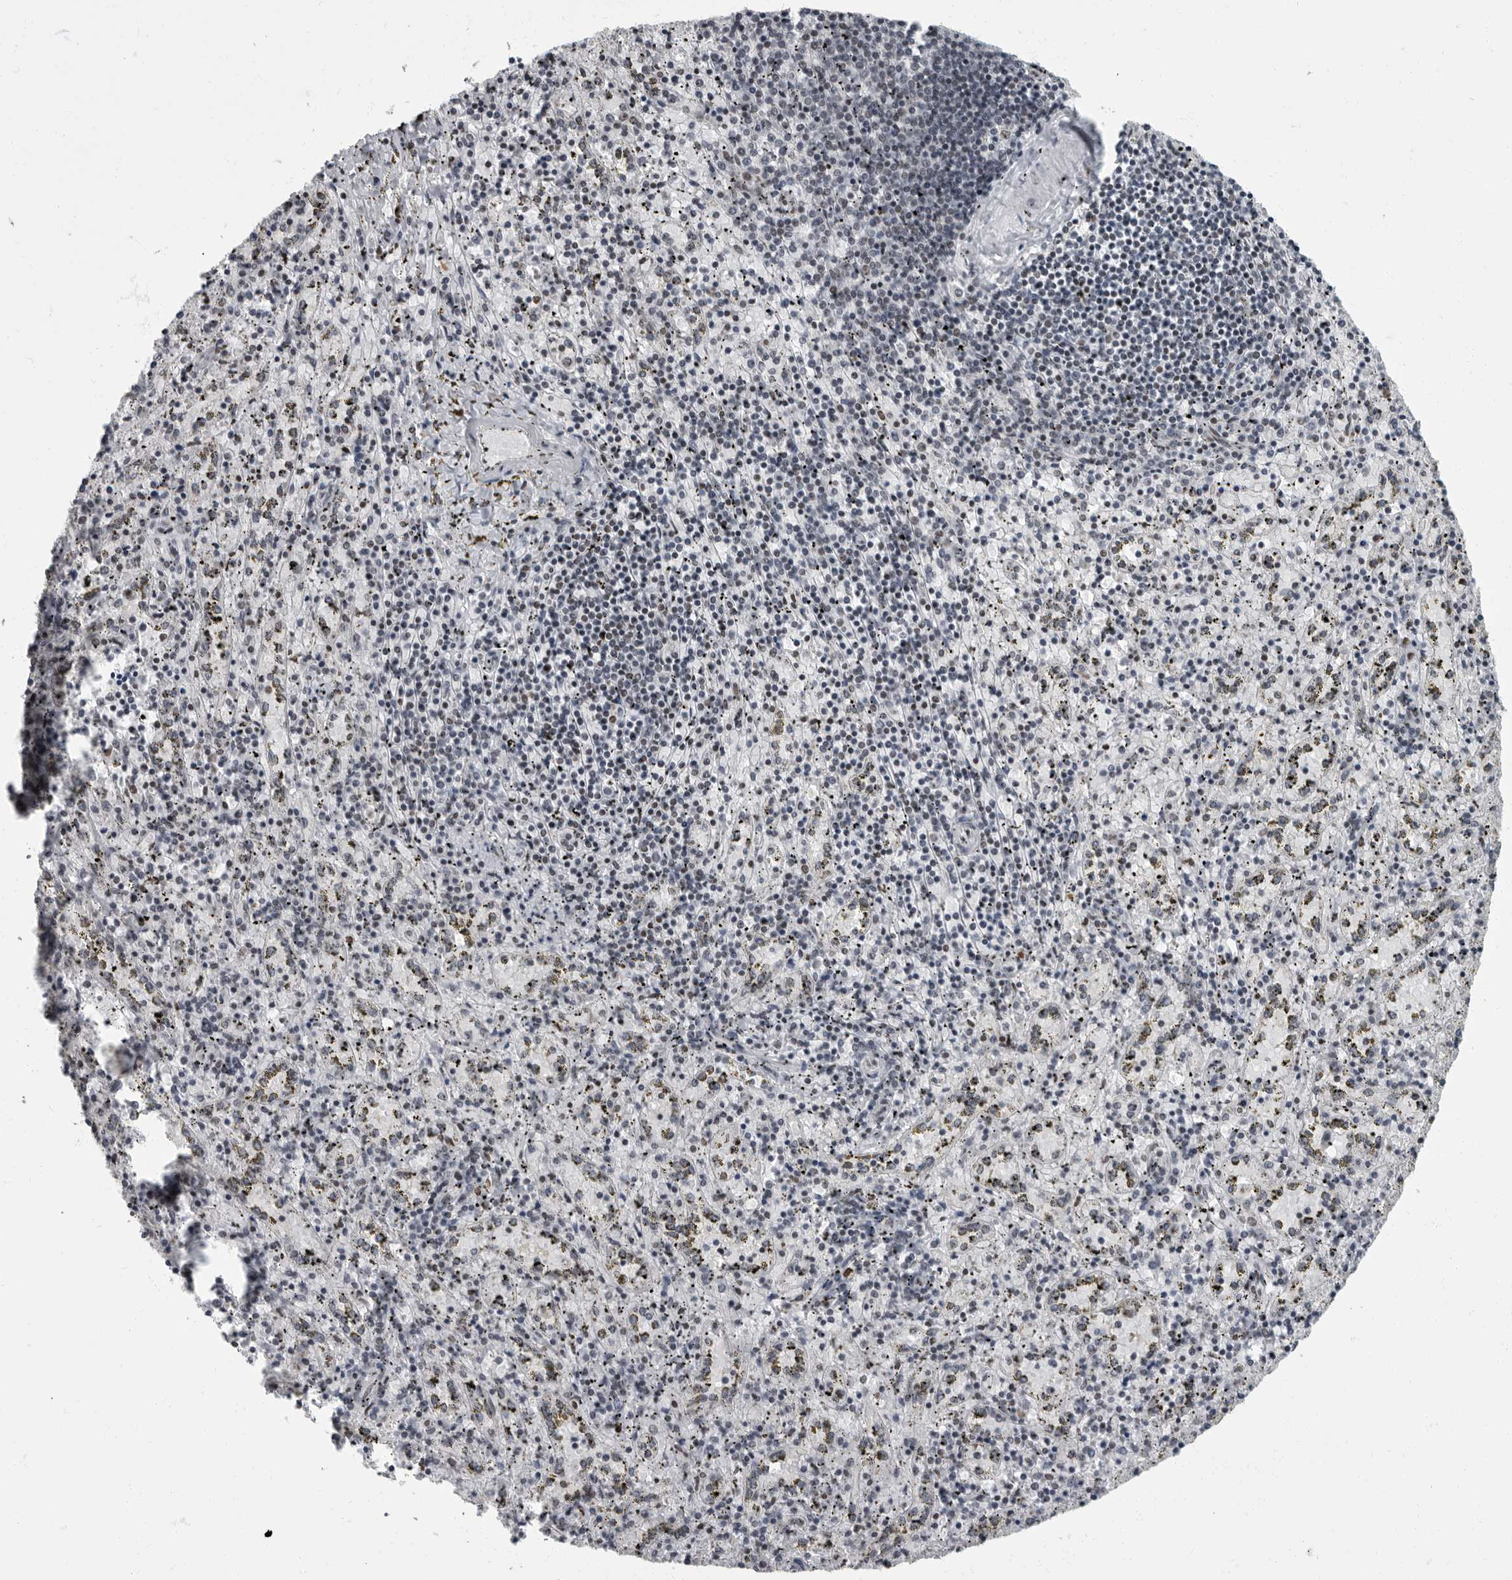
{"staining": {"intensity": "moderate", "quantity": "<25%", "location": "nuclear"}, "tissue": "spleen", "cell_type": "Cells in red pulp", "image_type": "normal", "snomed": [{"axis": "morphology", "description": "Normal tissue, NOS"}, {"axis": "topography", "description": "Spleen"}], "caption": "Protein expression analysis of unremarkable spleen shows moderate nuclear positivity in about <25% of cells in red pulp. (Brightfield microscopy of DAB IHC at high magnification).", "gene": "EVI5", "patient": {"sex": "male", "age": 11}}